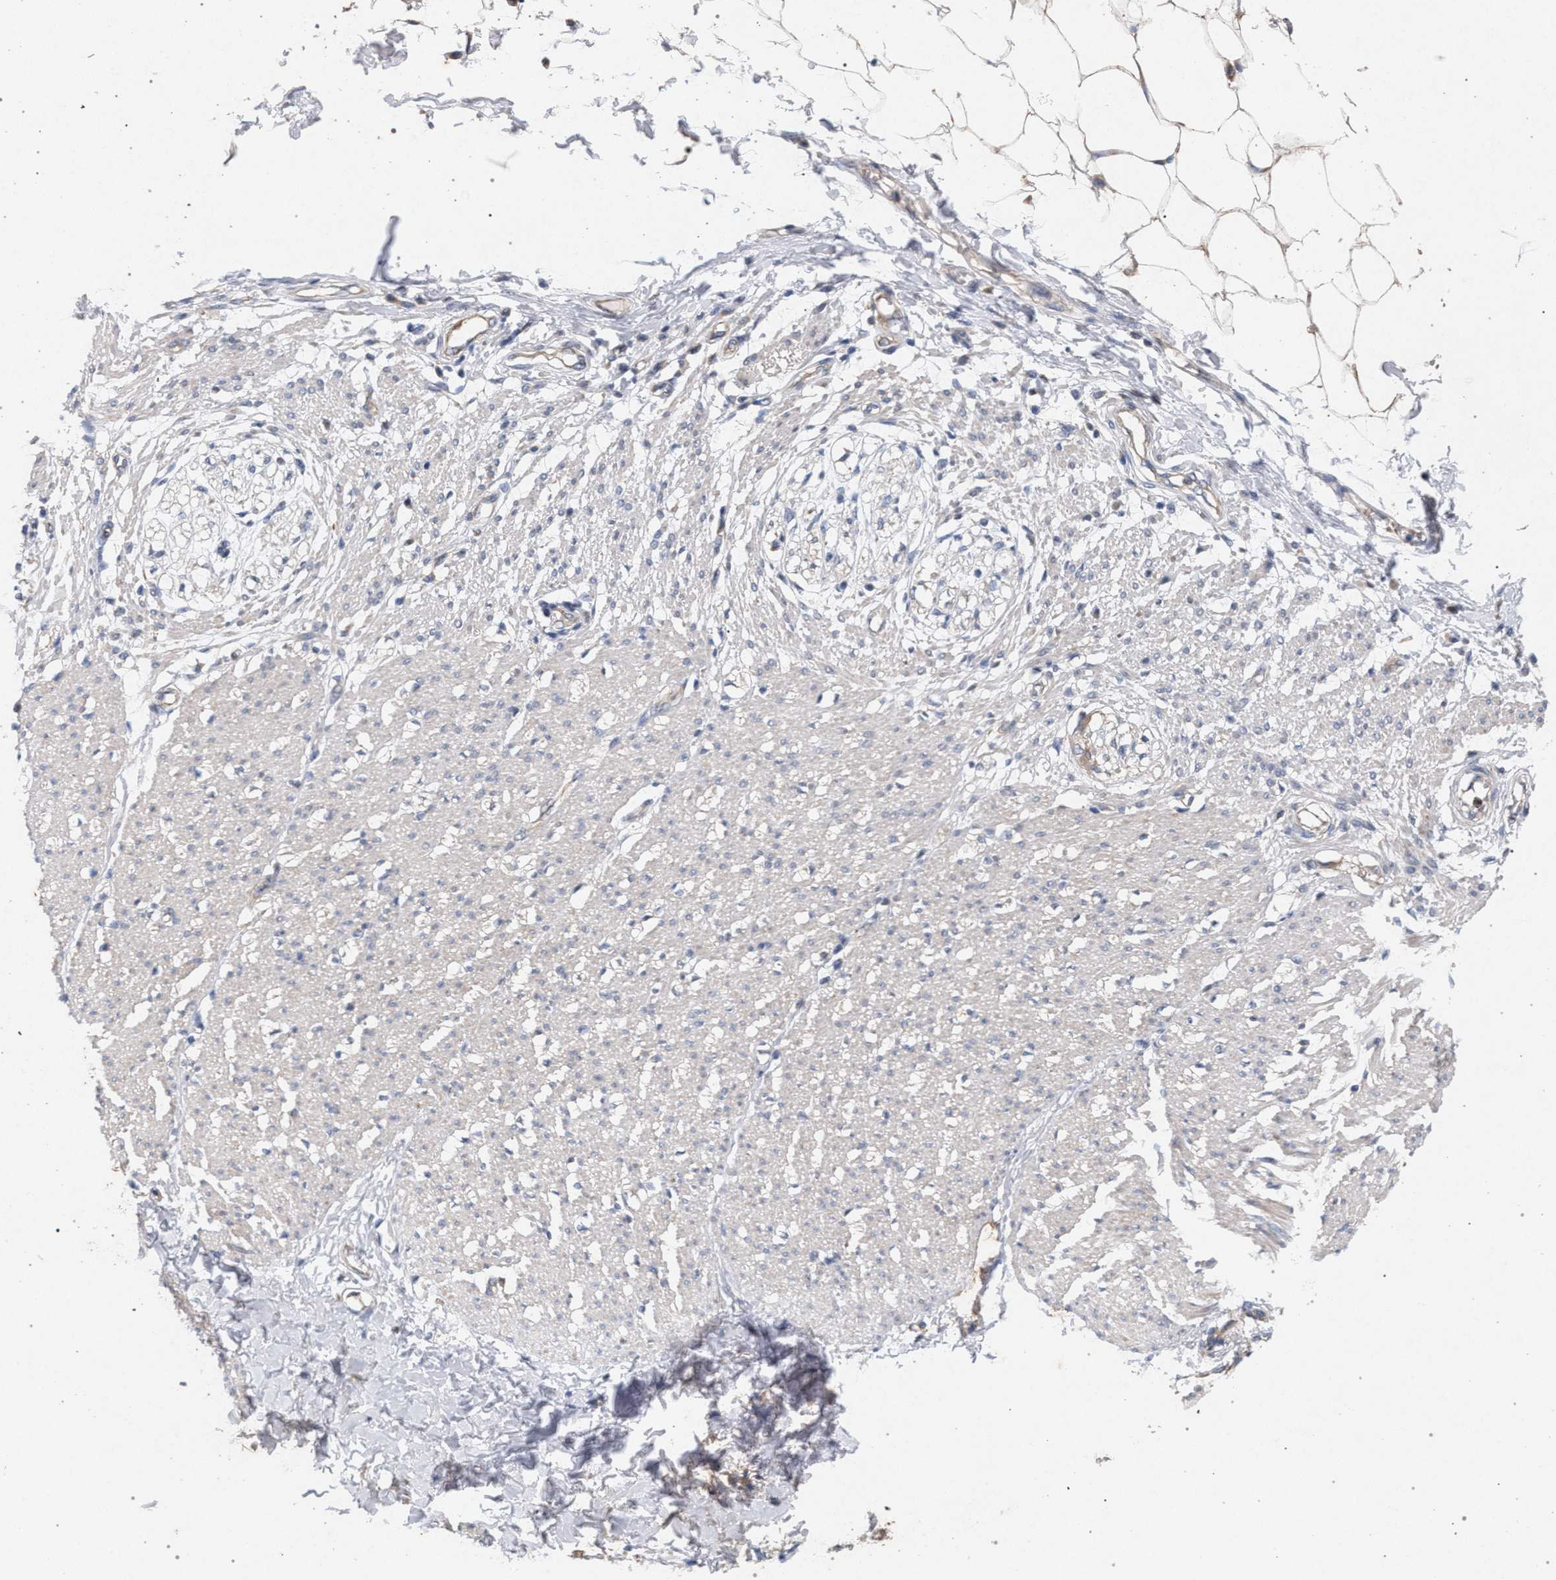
{"staining": {"intensity": "moderate", "quantity": "25%-75%", "location": "cytoplasmic/membranous"}, "tissue": "smooth muscle", "cell_type": "Smooth muscle cells", "image_type": "normal", "snomed": [{"axis": "morphology", "description": "Normal tissue, NOS"}, {"axis": "morphology", "description": "Adenocarcinoma, NOS"}, {"axis": "topography", "description": "Colon"}, {"axis": "topography", "description": "Peripheral nerve tissue"}], "caption": "Immunohistochemical staining of normal human smooth muscle displays moderate cytoplasmic/membranous protein positivity in about 25%-75% of smooth muscle cells.", "gene": "MAMDC2", "patient": {"sex": "male", "age": 14}}